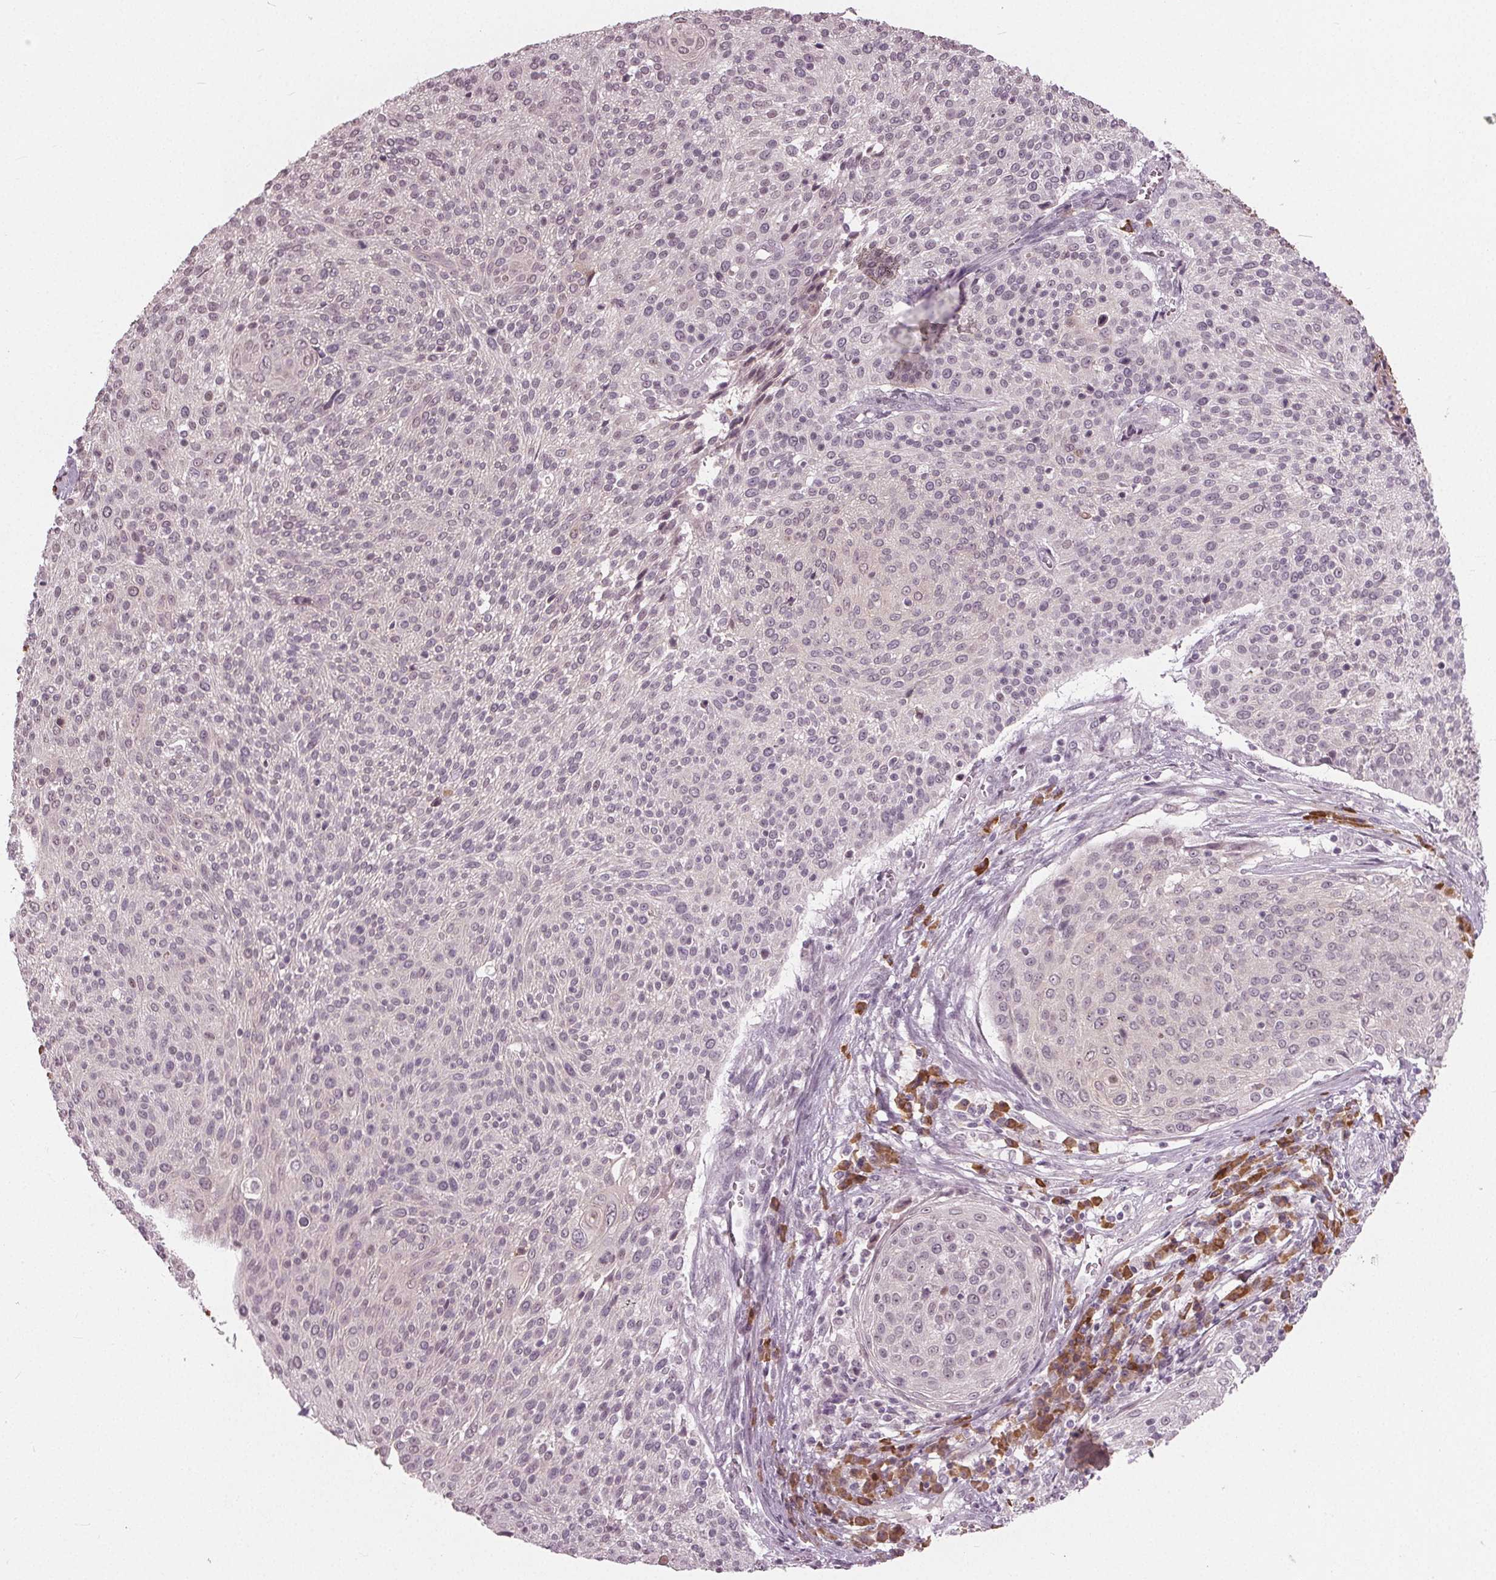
{"staining": {"intensity": "negative", "quantity": "none", "location": "none"}, "tissue": "cervical cancer", "cell_type": "Tumor cells", "image_type": "cancer", "snomed": [{"axis": "morphology", "description": "Squamous cell carcinoma, NOS"}, {"axis": "topography", "description": "Cervix"}], "caption": "A high-resolution micrograph shows immunohistochemistry (IHC) staining of cervical squamous cell carcinoma, which reveals no significant positivity in tumor cells.", "gene": "CXCL16", "patient": {"sex": "female", "age": 31}}